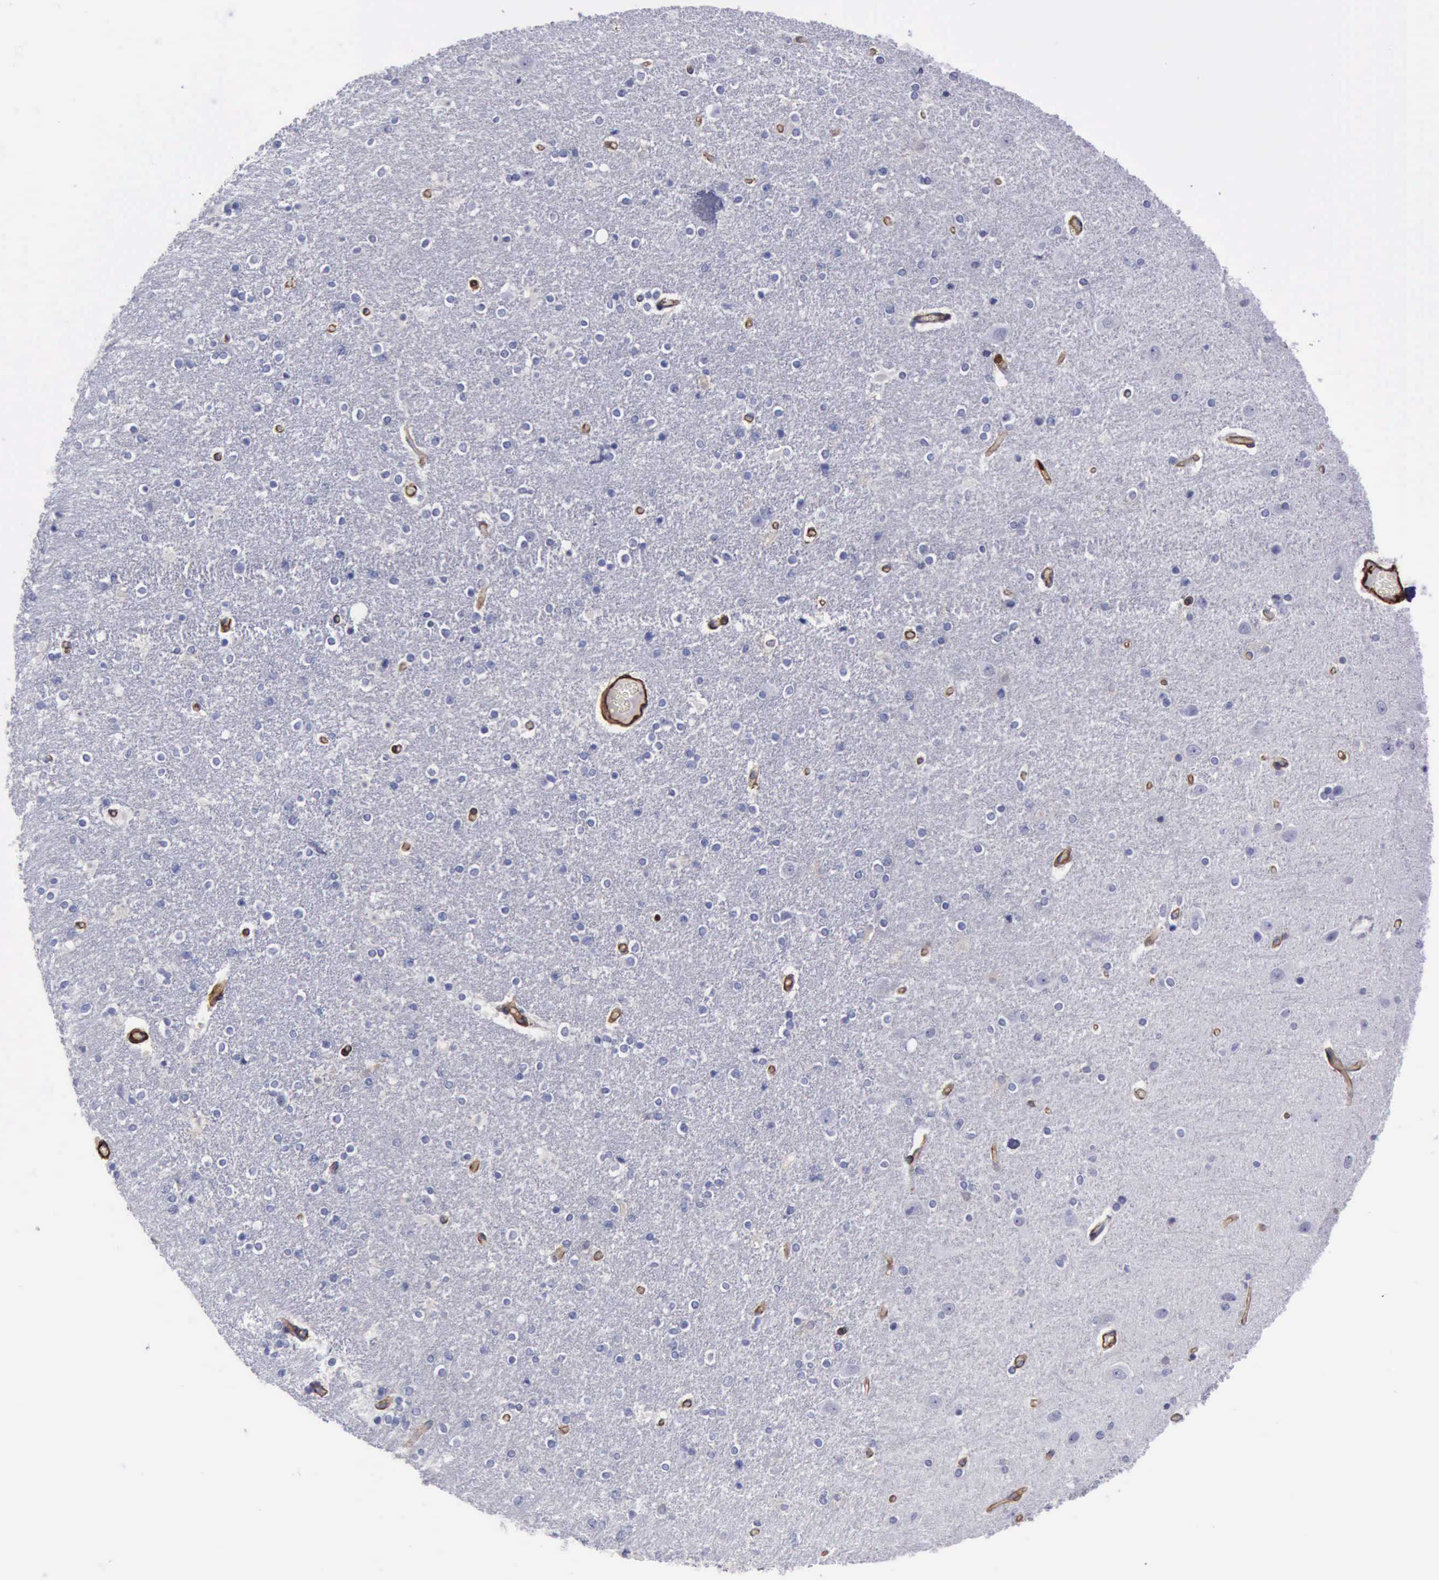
{"staining": {"intensity": "negative", "quantity": "none", "location": "none"}, "tissue": "caudate", "cell_type": "Glial cells", "image_type": "normal", "snomed": [{"axis": "morphology", "description": "Normal tissue, NOS"}, {"axis": "topography", "description": "Lateral ventricle wall"}], "caption": "Human caudate stained for a protein using immunohistochemistry shows no expression in glial cells.", "gene": "FLNA", "patient": {"sex": "female", "age": 54}}